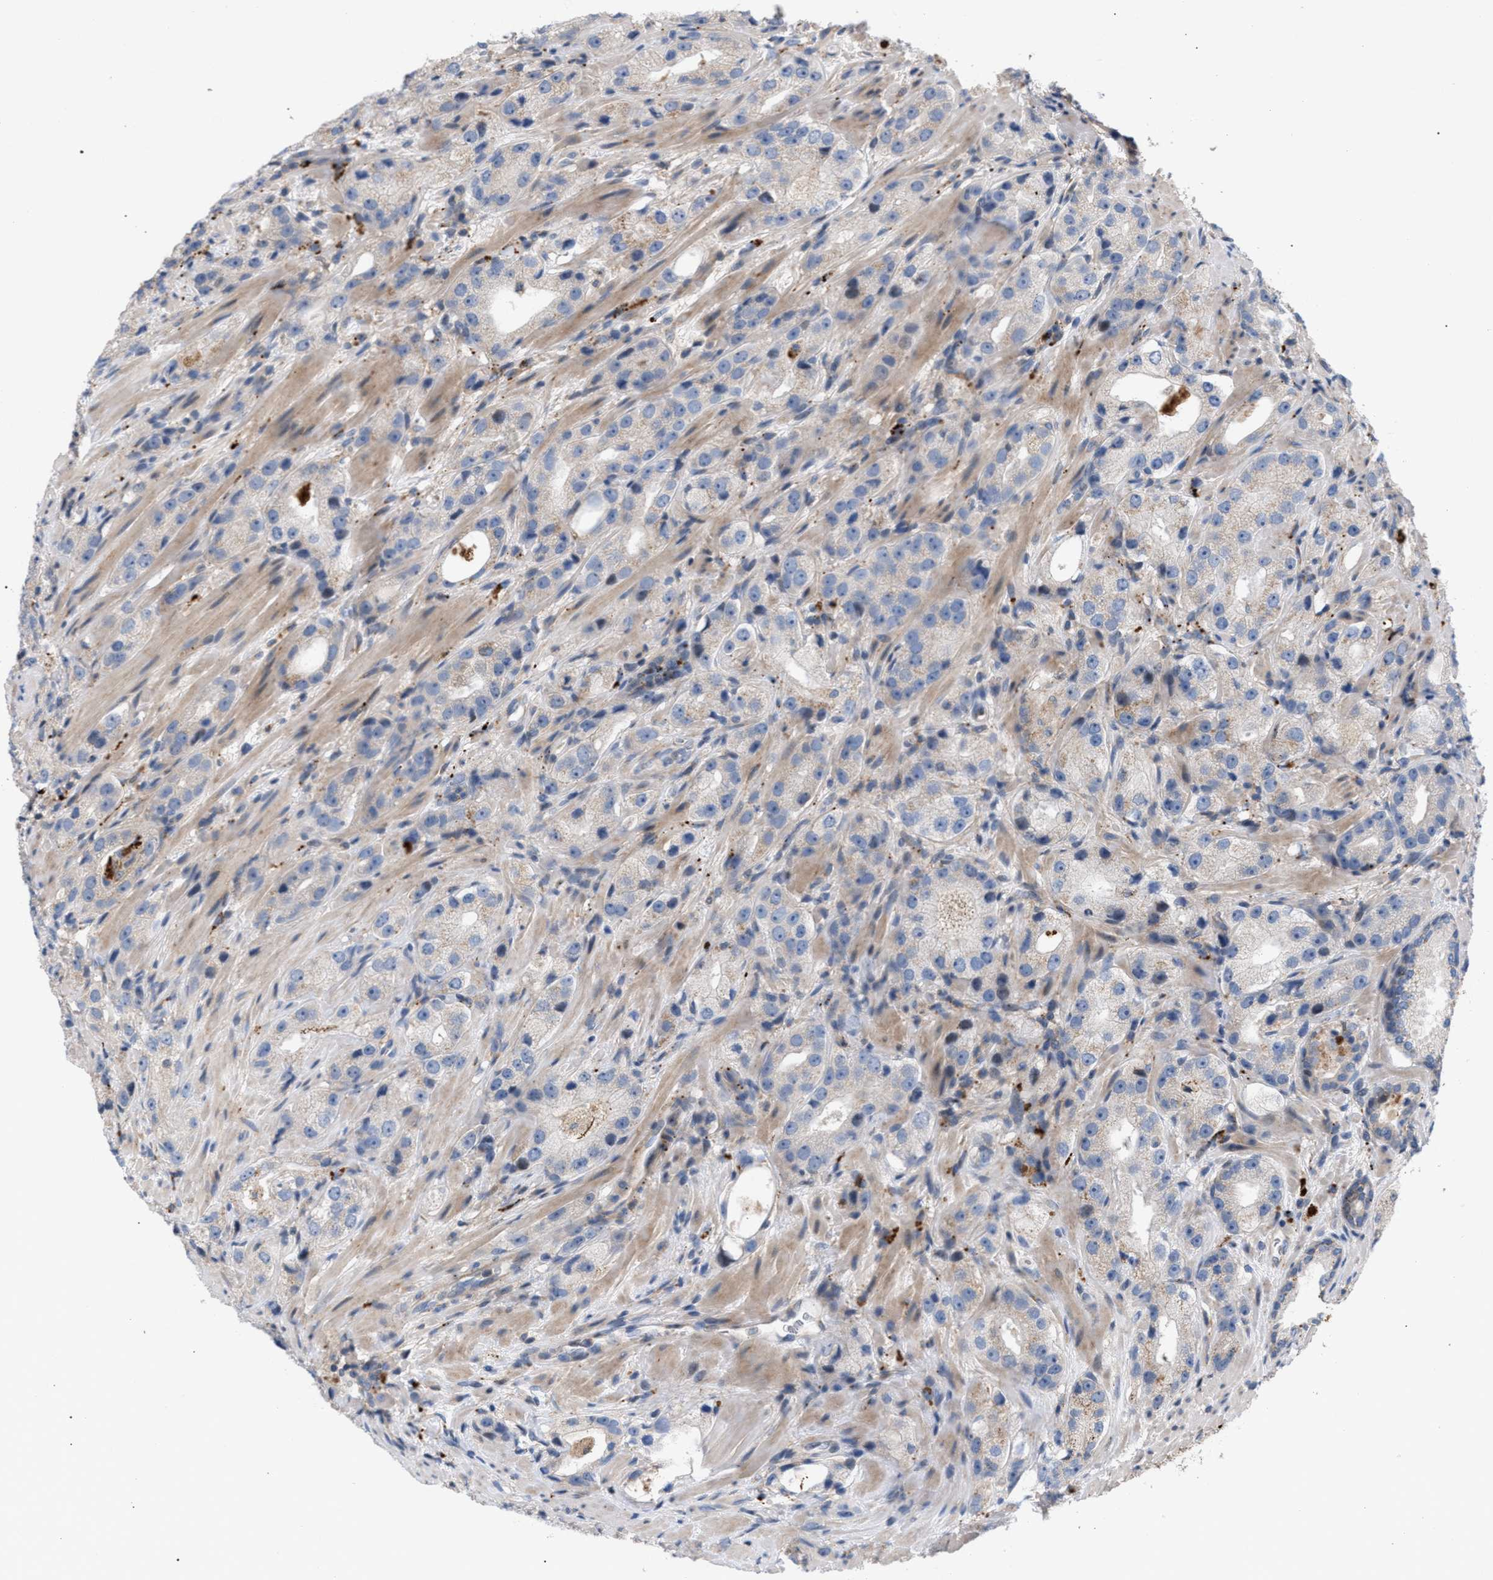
{"staining": {"intensity": "negative", "quantity": "none", "location": "none"}, "tissue": "prostate cancer", "cell_type": "Tumor cells", "image_type": "cancer", "snomed": [{"axis": "morphology", "description": "Adenocarcinoma, High grade"}, {"axis": "topography", "description": "Prostate"}], "caption": "High-grade adenocarcinoma (prostate) was stained to show a protein in brown. There is no significant staining in tumor cells.", "gene": "MBTD1", "patient": {"sex": "male", "age": 63}}